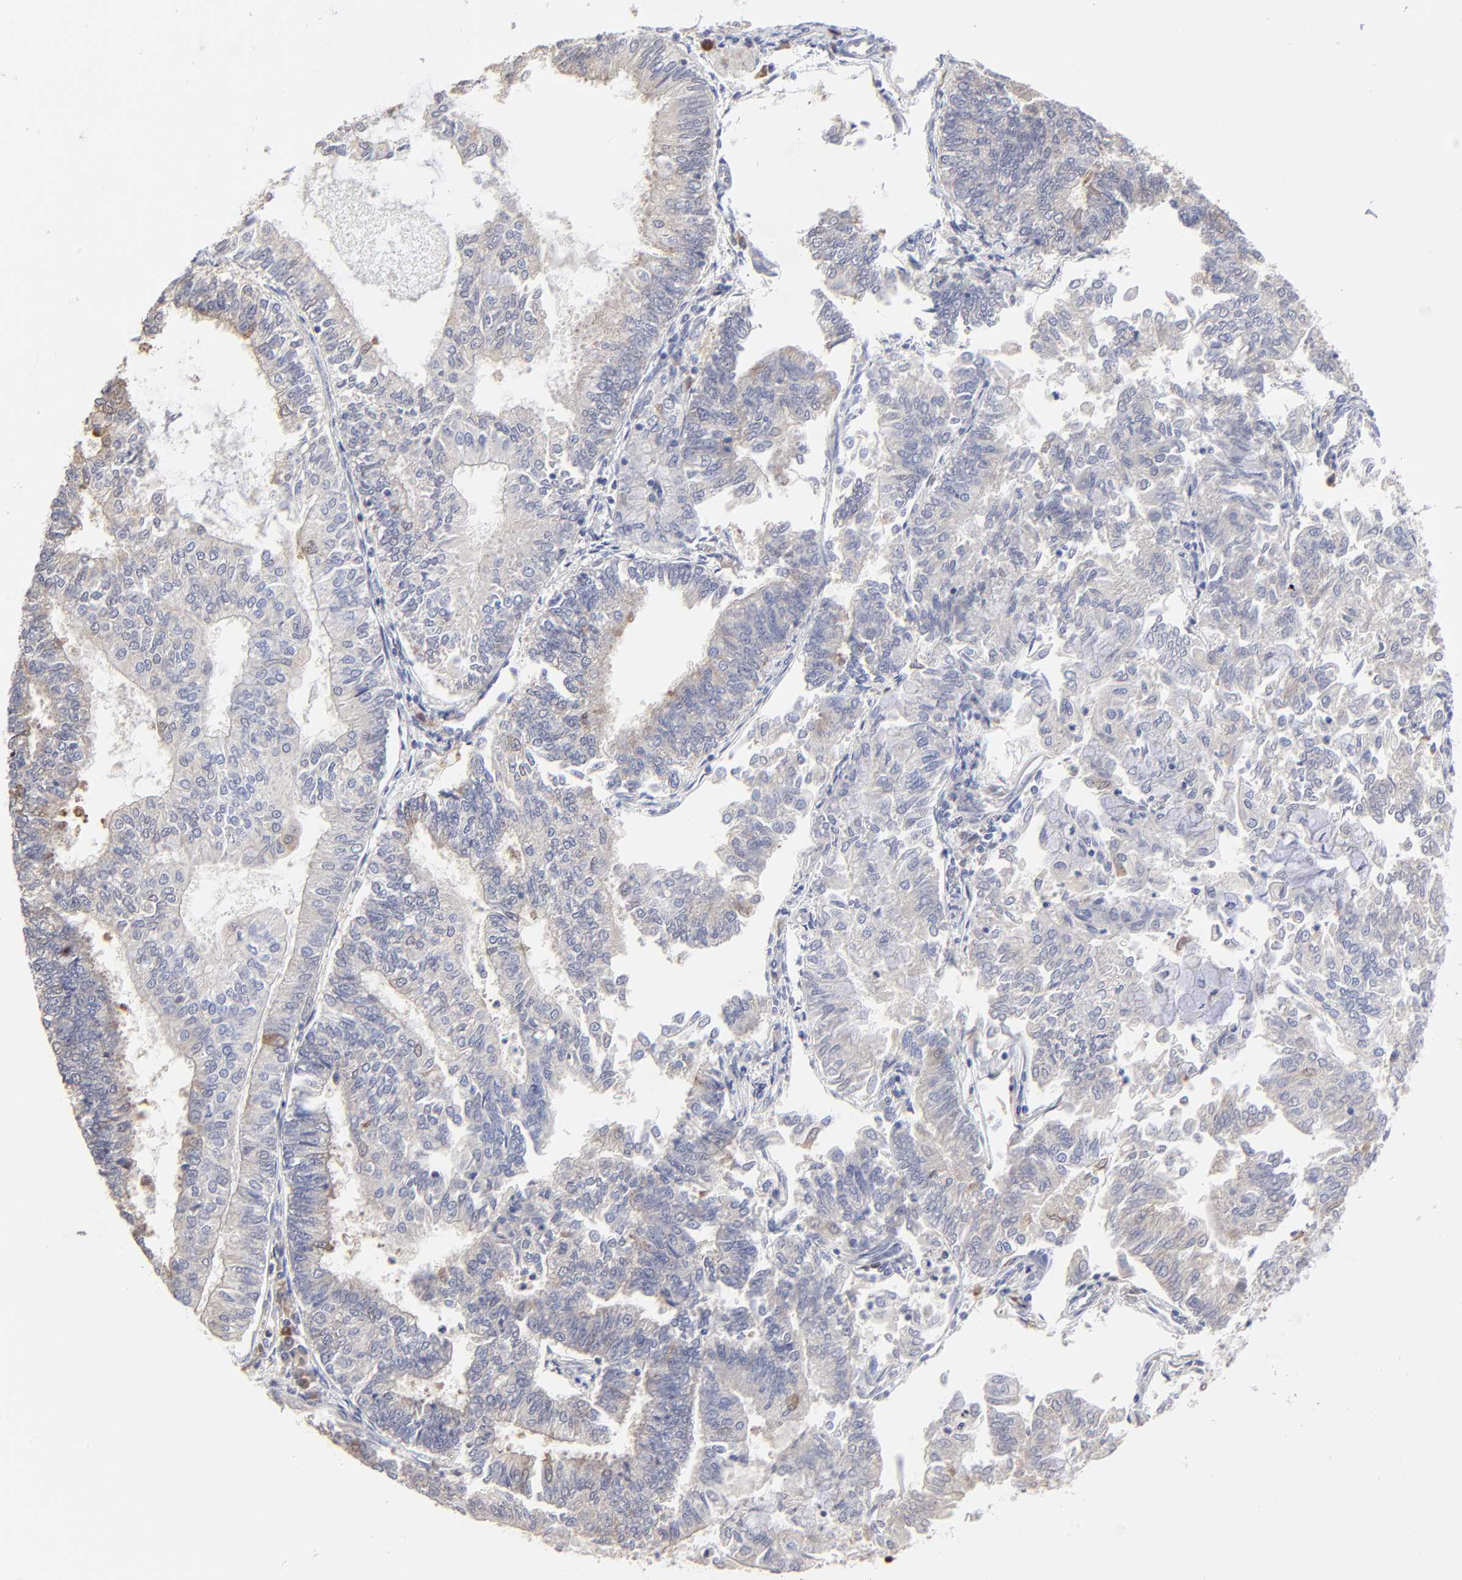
{"staining": {"intensity": "negative", "quantity": "none", "location": "none"}, "tissue": "endometrial cancer", "cell_type": "Tumor cells", "image_type": "cancer", "snomed": [{"axis": "morphology", "description": "Adenocarcinoma, NOS"}, {"axis": "topography", "description": "Endometrium"}], "caption": "This image is of endometrial cancer stained with immunohistochemistry (IHC) to label a protein in brown with the nuclei are counter-stained blue. There is no expression in tumor cells.", "gene": "CASP3", "patient": {"sex": "female", "age": 59}}